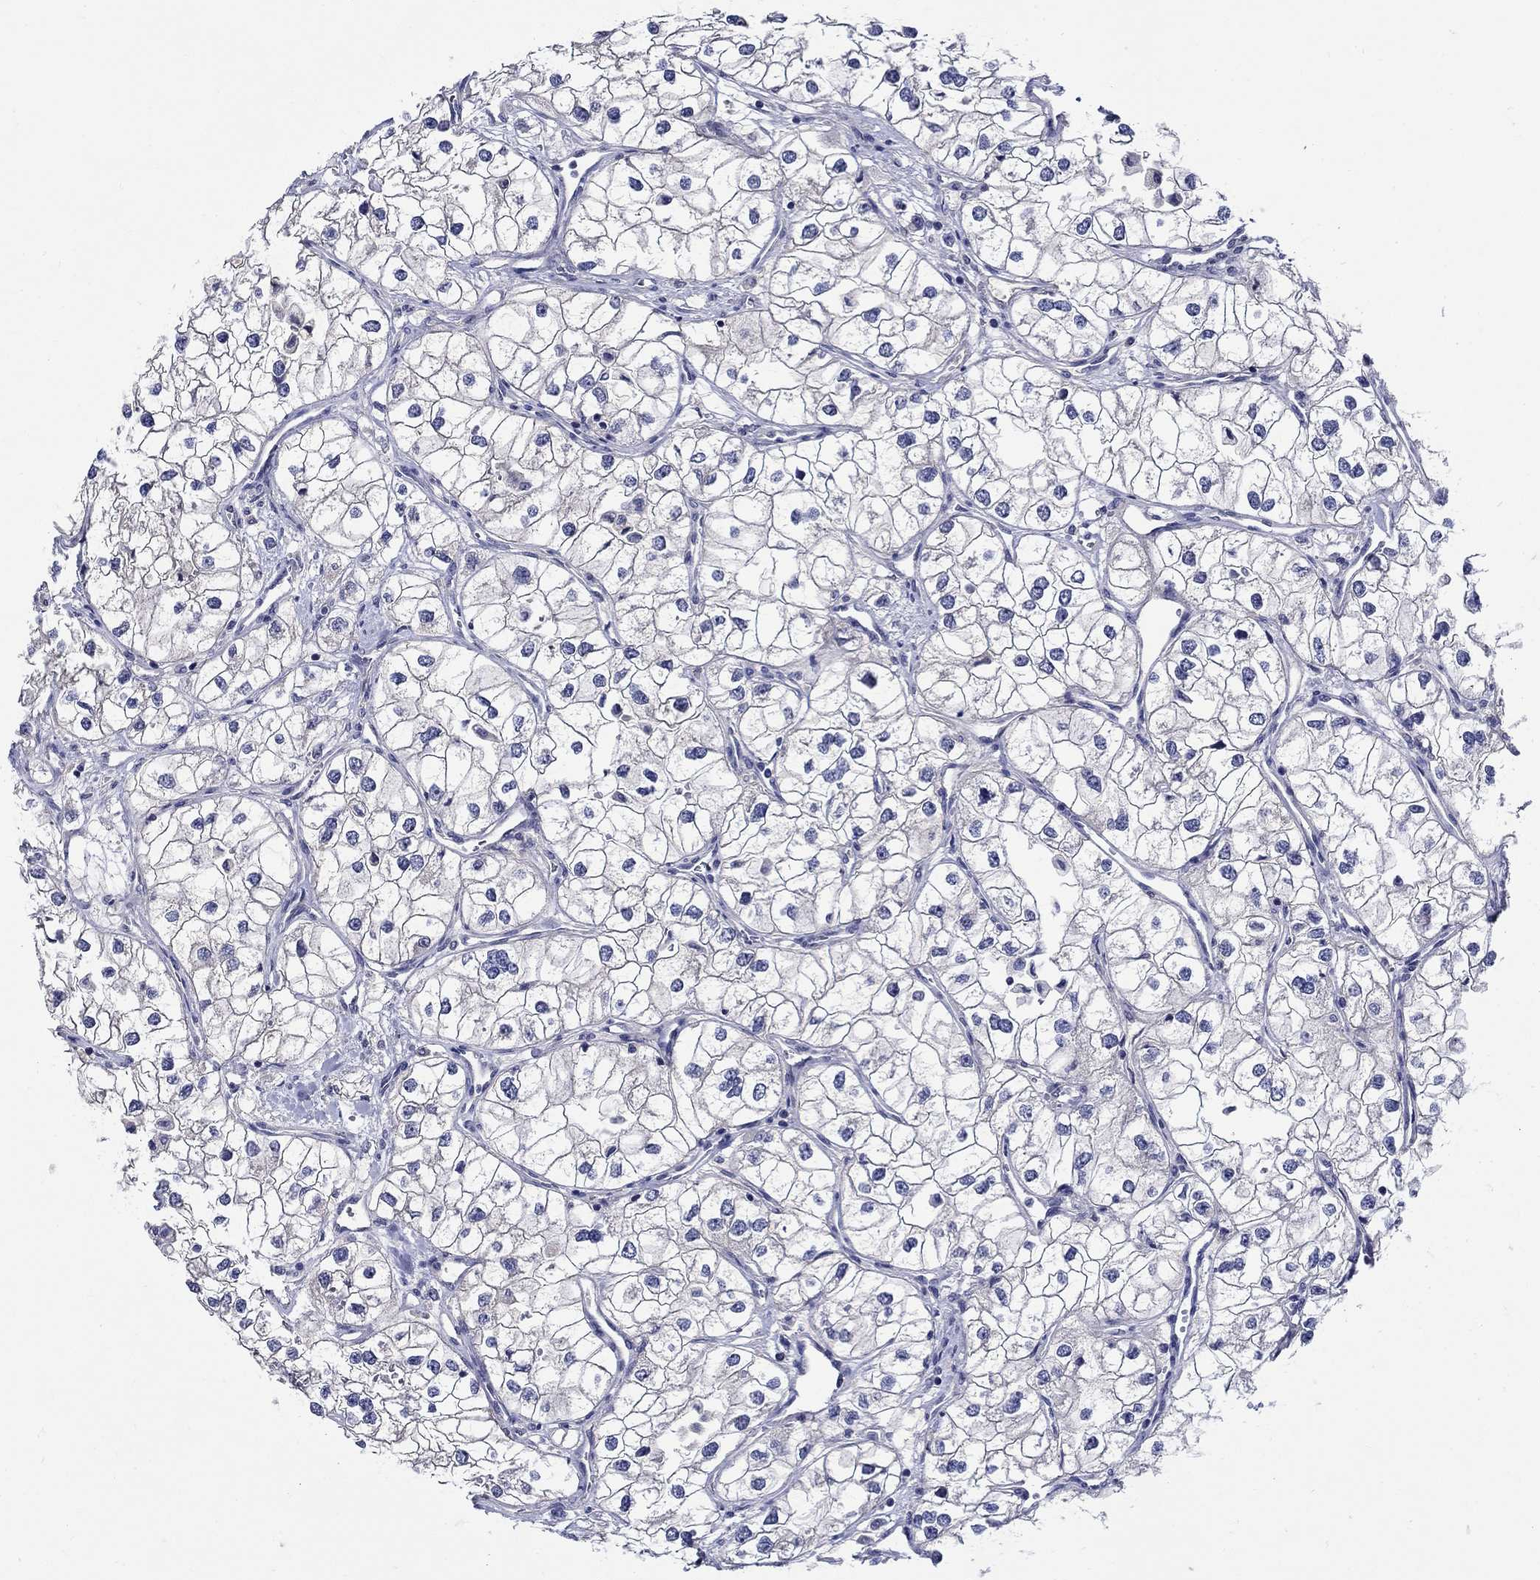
{"staining": {"intensity": "negative", "quantity": "none", "location": "none"}, "tissue": "renal cancer", "cell_type": "Tumor cells", "image_type": "cancer", "snomed": [{"axis": "morphology", "description": "Adenocarcinoma, NOS"}, {"axis": "topography", "description": "Kidney"}], "caption": "Immunohistochemistry (IHC) micrograph of neoplastic tissue: renal adenocarcinoma stained with DAB shows no significant protein expression in tumor cells. (DAB IHC visualized using brightfield microscopy, high magnification).", "gene": "SLC30A3", "patient": {"sex": "male", "age": 59}}